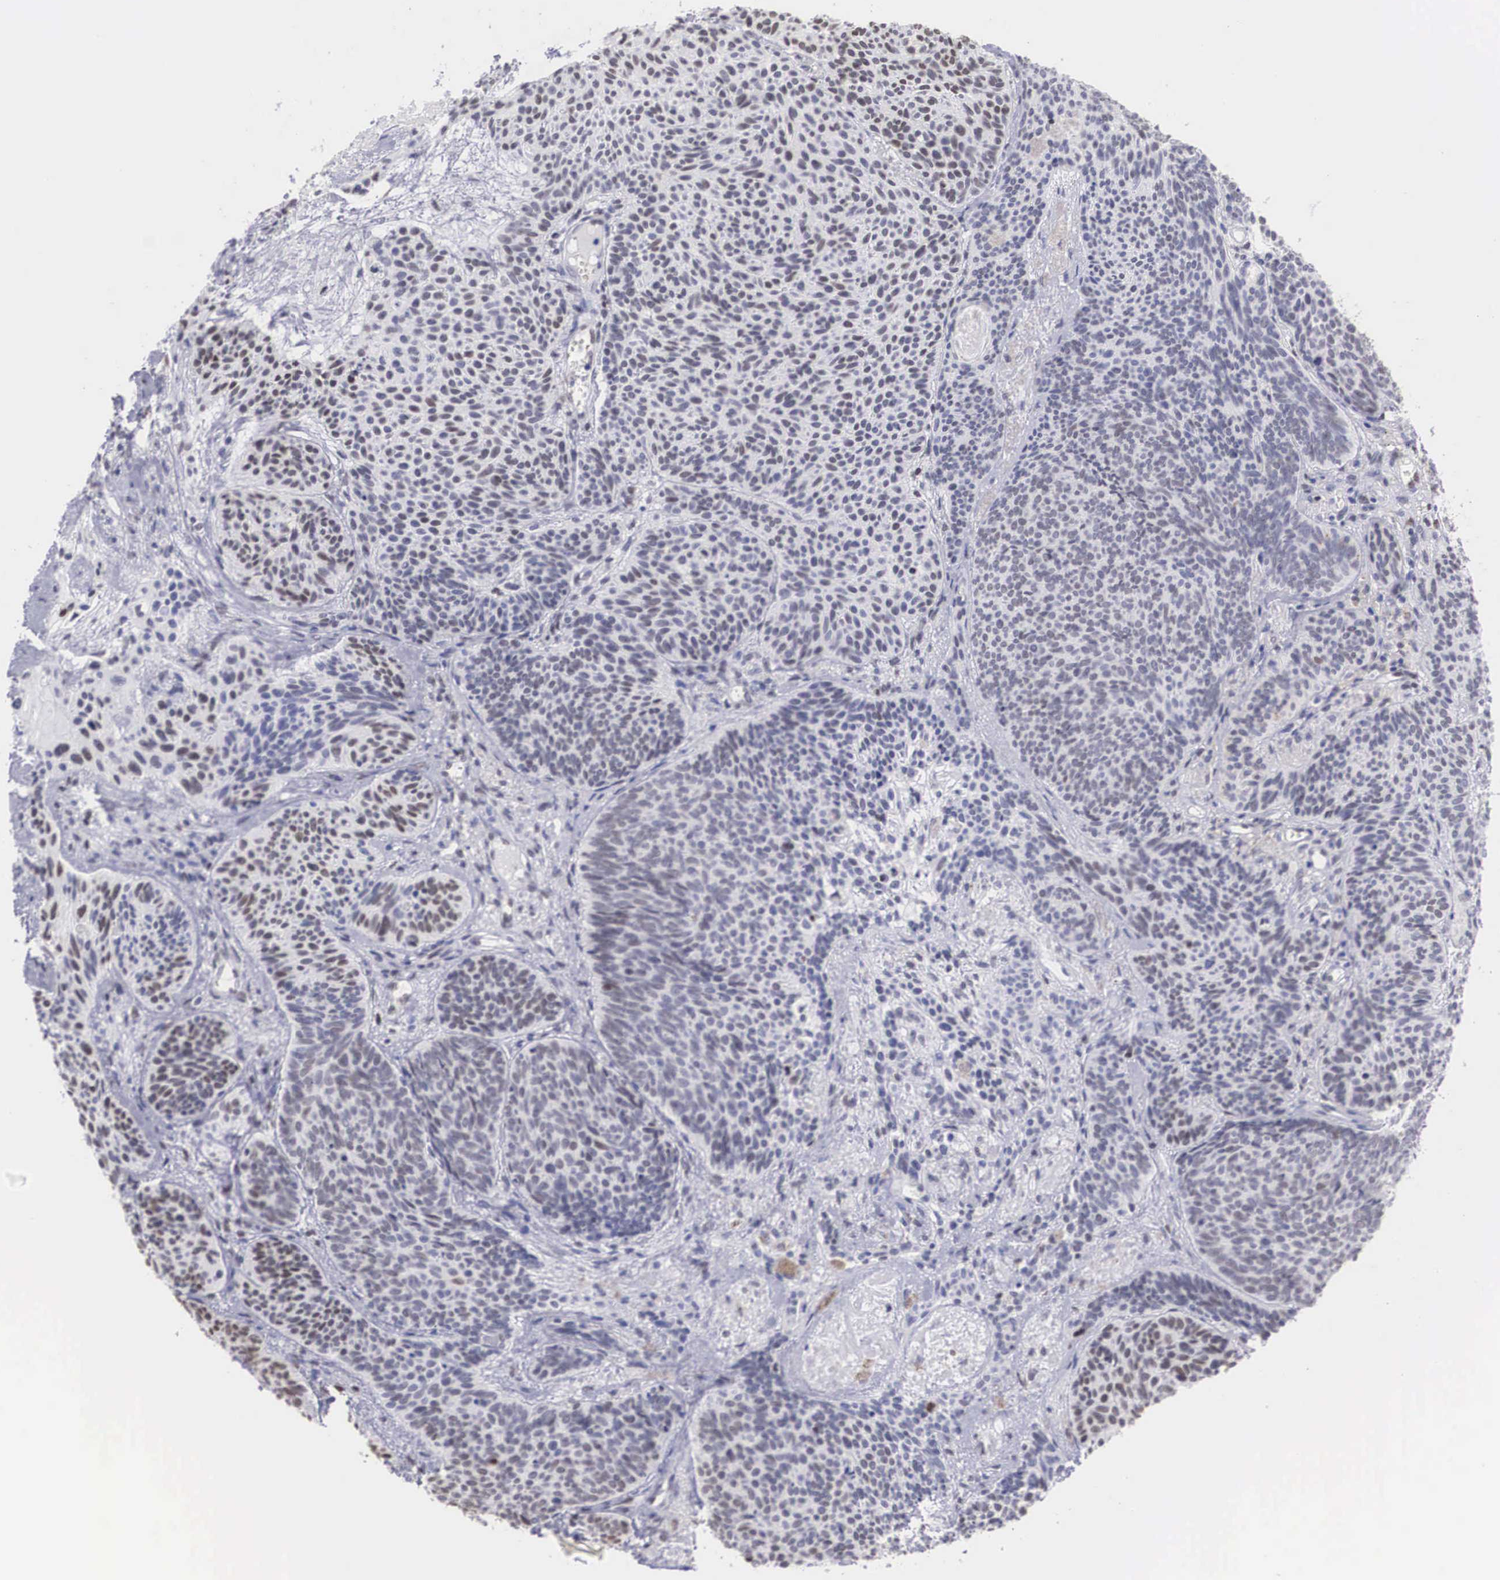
{"staining": {"intensity": "negative", "quantity": "none", "location": "none"}, "tissue": "skin cancer", "cell_type": "Tumor cells", "image_type": "cancer", "snomed": [{"axis": "morphology", "description": "Basal cell carcinoma"}, {"axis": "topography", "description": "Skin"}], "caption": "Immunohistochemistry (IHC) image of neoplastic tissue: basal cell carcinoma (skin) stained with DAB demonstrates no significant protein expression in tumor cells.", "gene": "HMGN5", "patient": {"sex": "male", "age": 84}}